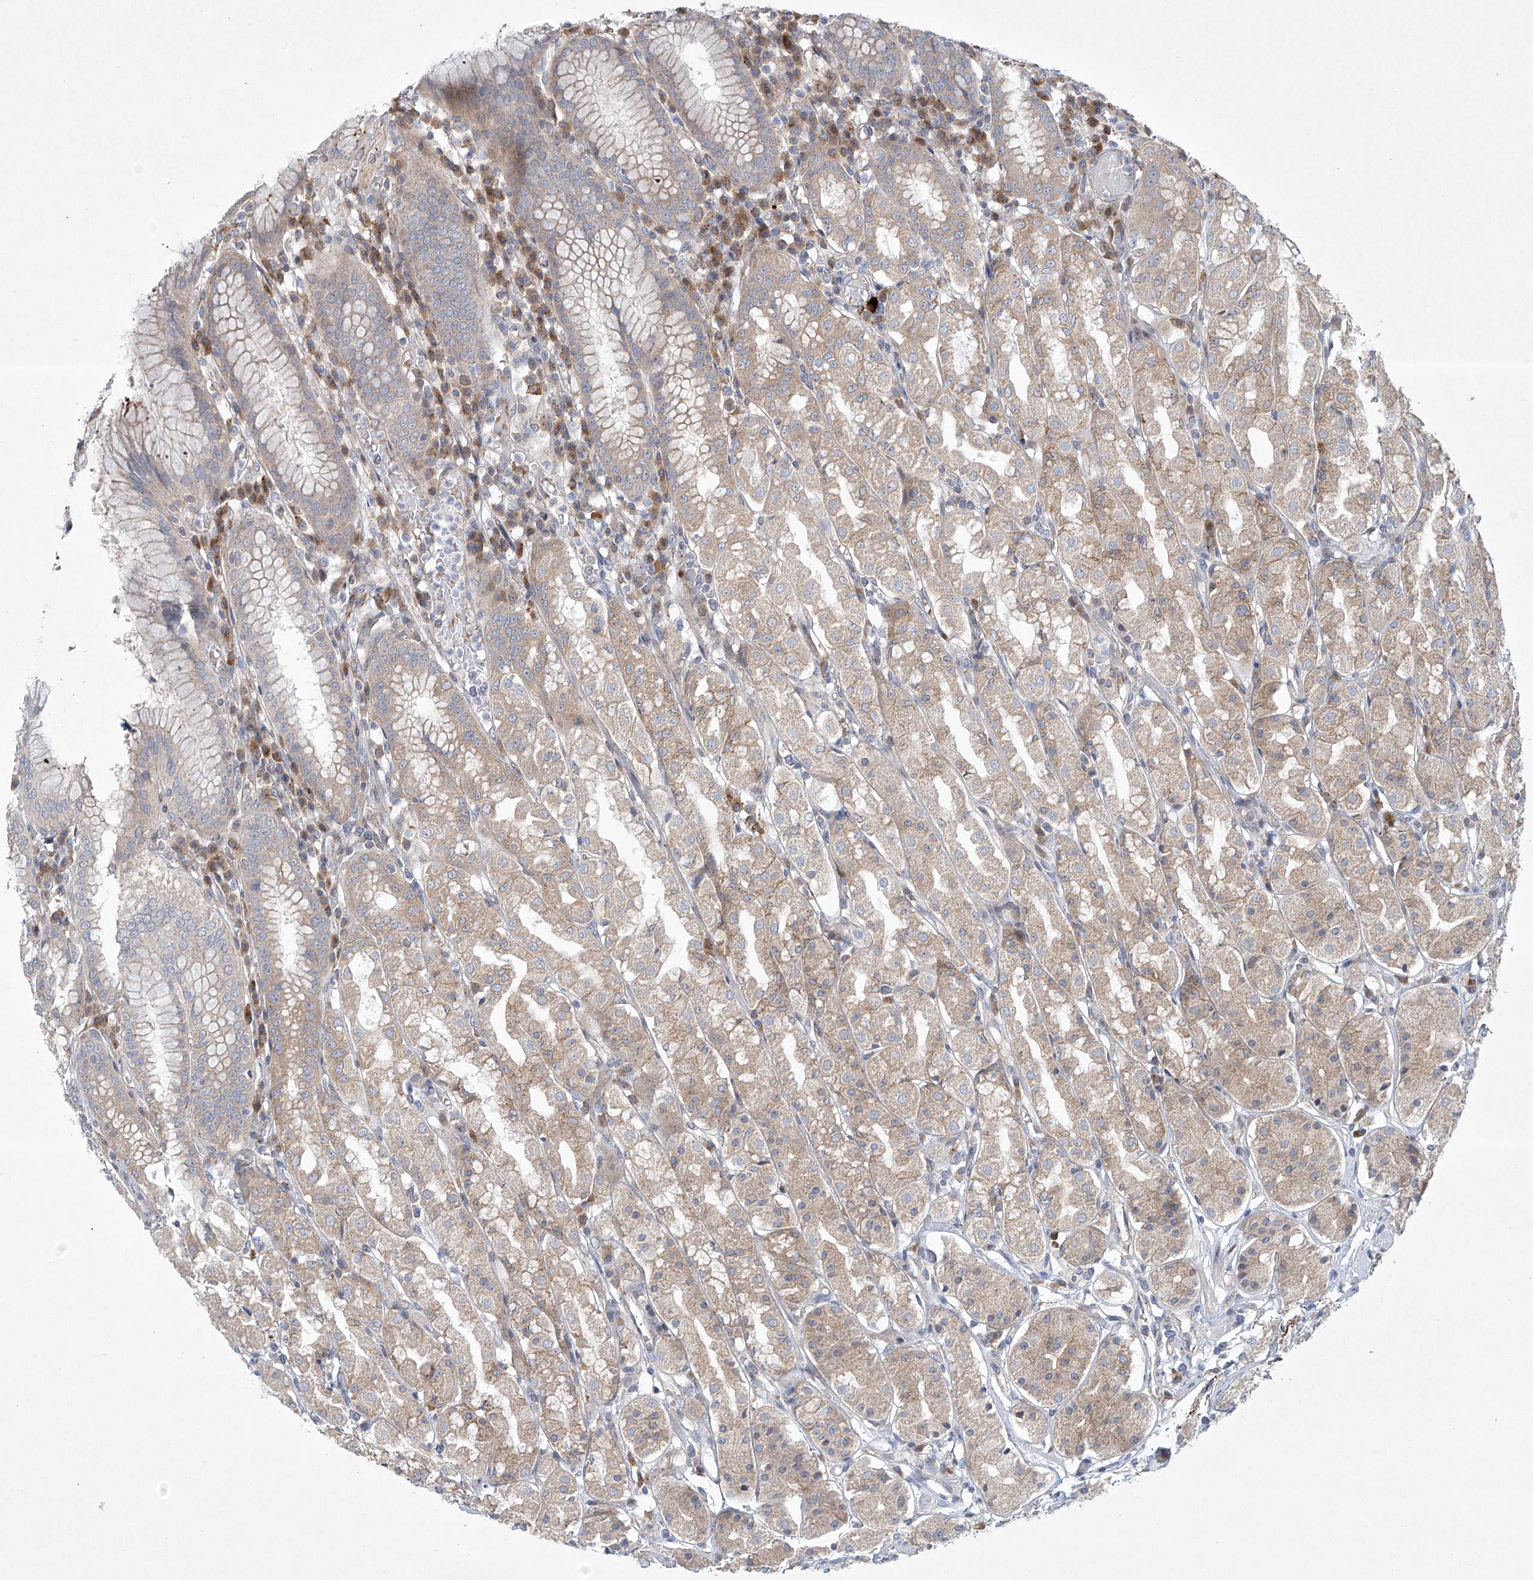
{"staining": {"intensity": "weak", "quantity": "25%-75%", "location": "cytoplasmic/membranous"}, "tissue": "stomach", "cell_type": "Glandular cells", "image_type": "normal", "snomed": [{"axis": "morphology", "description": "Normal tissue, NOS"}, {"axis": "topography", "description": "Stomach"}, {"axis": "topography", "description": "Stomach, lower"}], "caption": "Immunohistochemical staining of benign stomach demonstrates low levels of weak cytoplasmic/membranous staining in about 25%-75% of glandular cells.", "gene": "TJAP1", "patient": {"sex": "female", "age": 56}}